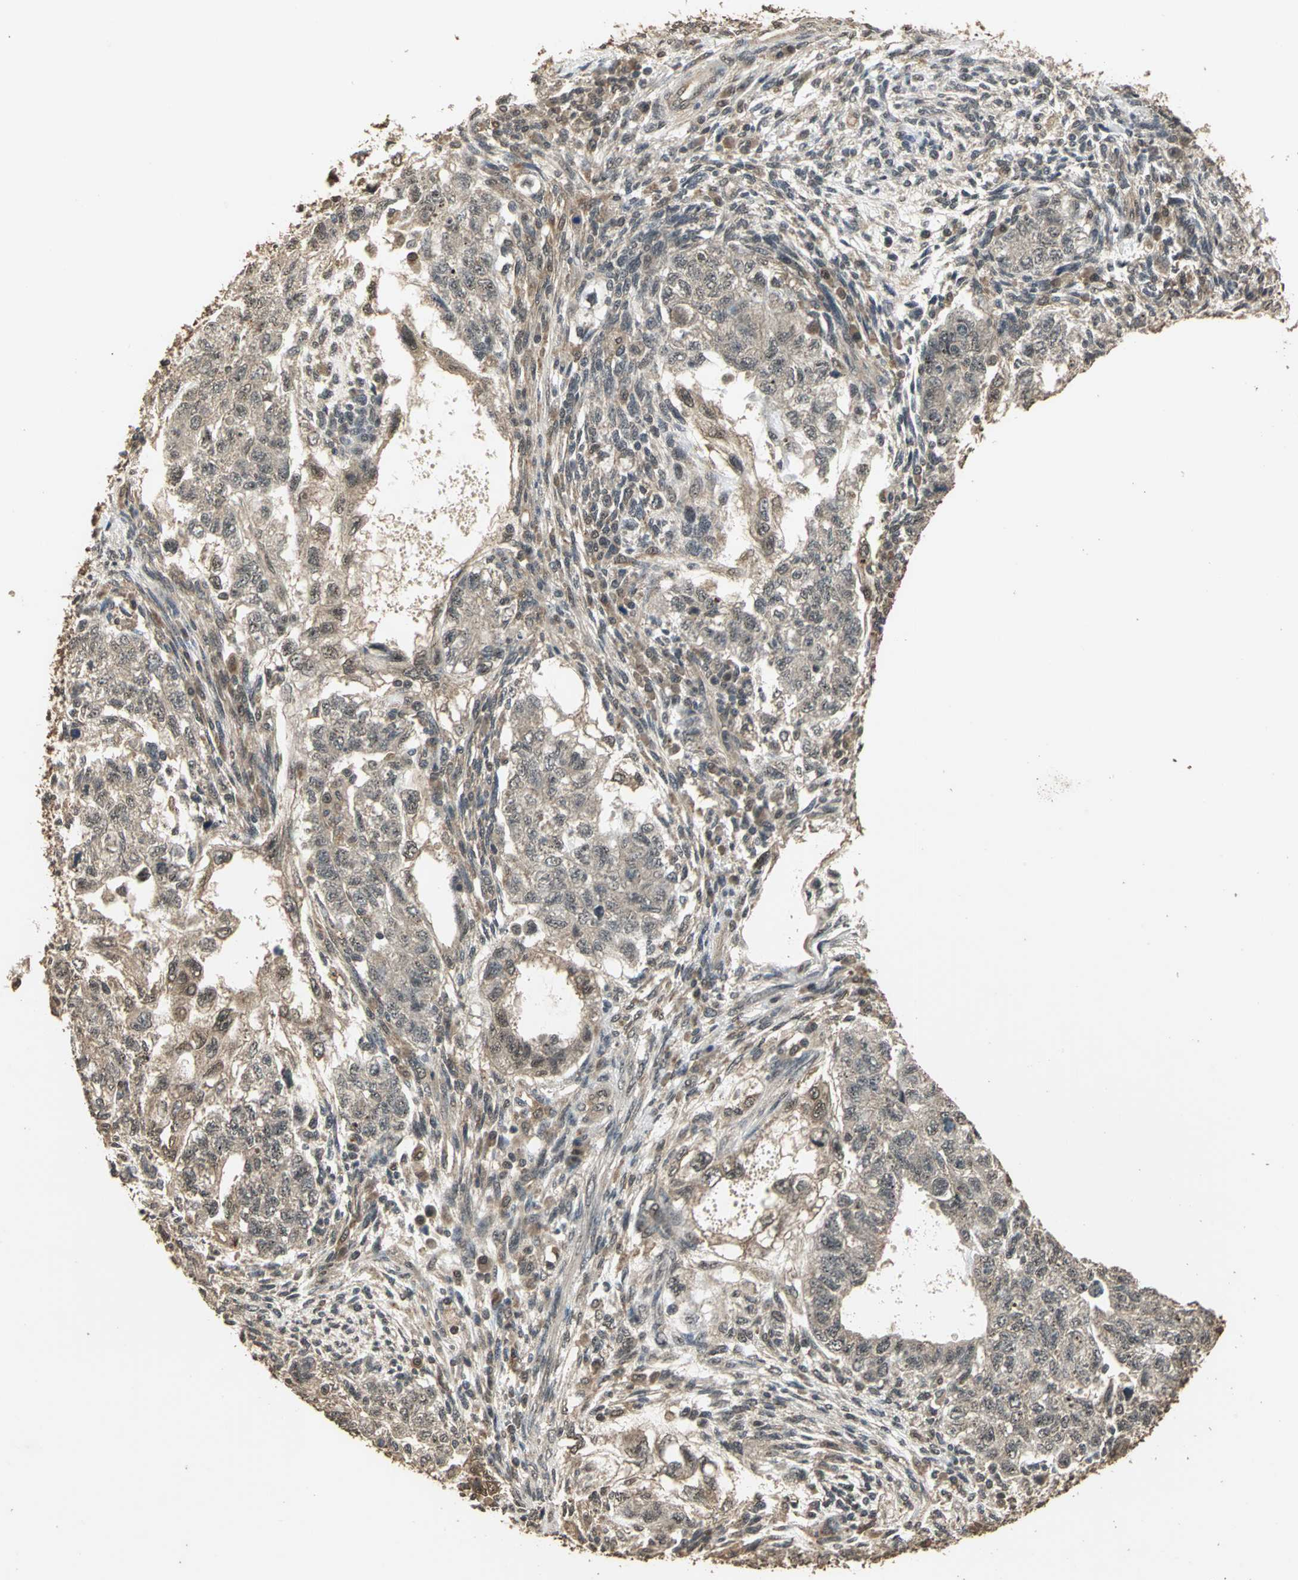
{"staining": {"intensity": "weak", "quantity": "25%-75%", "location": "cytoplasmic/membranous"}, "tissue": "testis cancer", "cell_type": "Tumor cells", "image_type": "cancer", "snomed": [{"axis": "morphology", "description": "Normal tissue, NOS"}, {"axis": "morphology", "description": "Carcinoma, Embryonal, NOS"}, {"axis": "topography", "description": "Testis"}], "caption": "Immunohistochemical staining of human testis cancer shows low levels of weak cytoplasmic/membranous protein expression in about 25%-75% of tumor cells.", "gene": "UCHL5", "patient": {"sex": "male", "age": 36}}